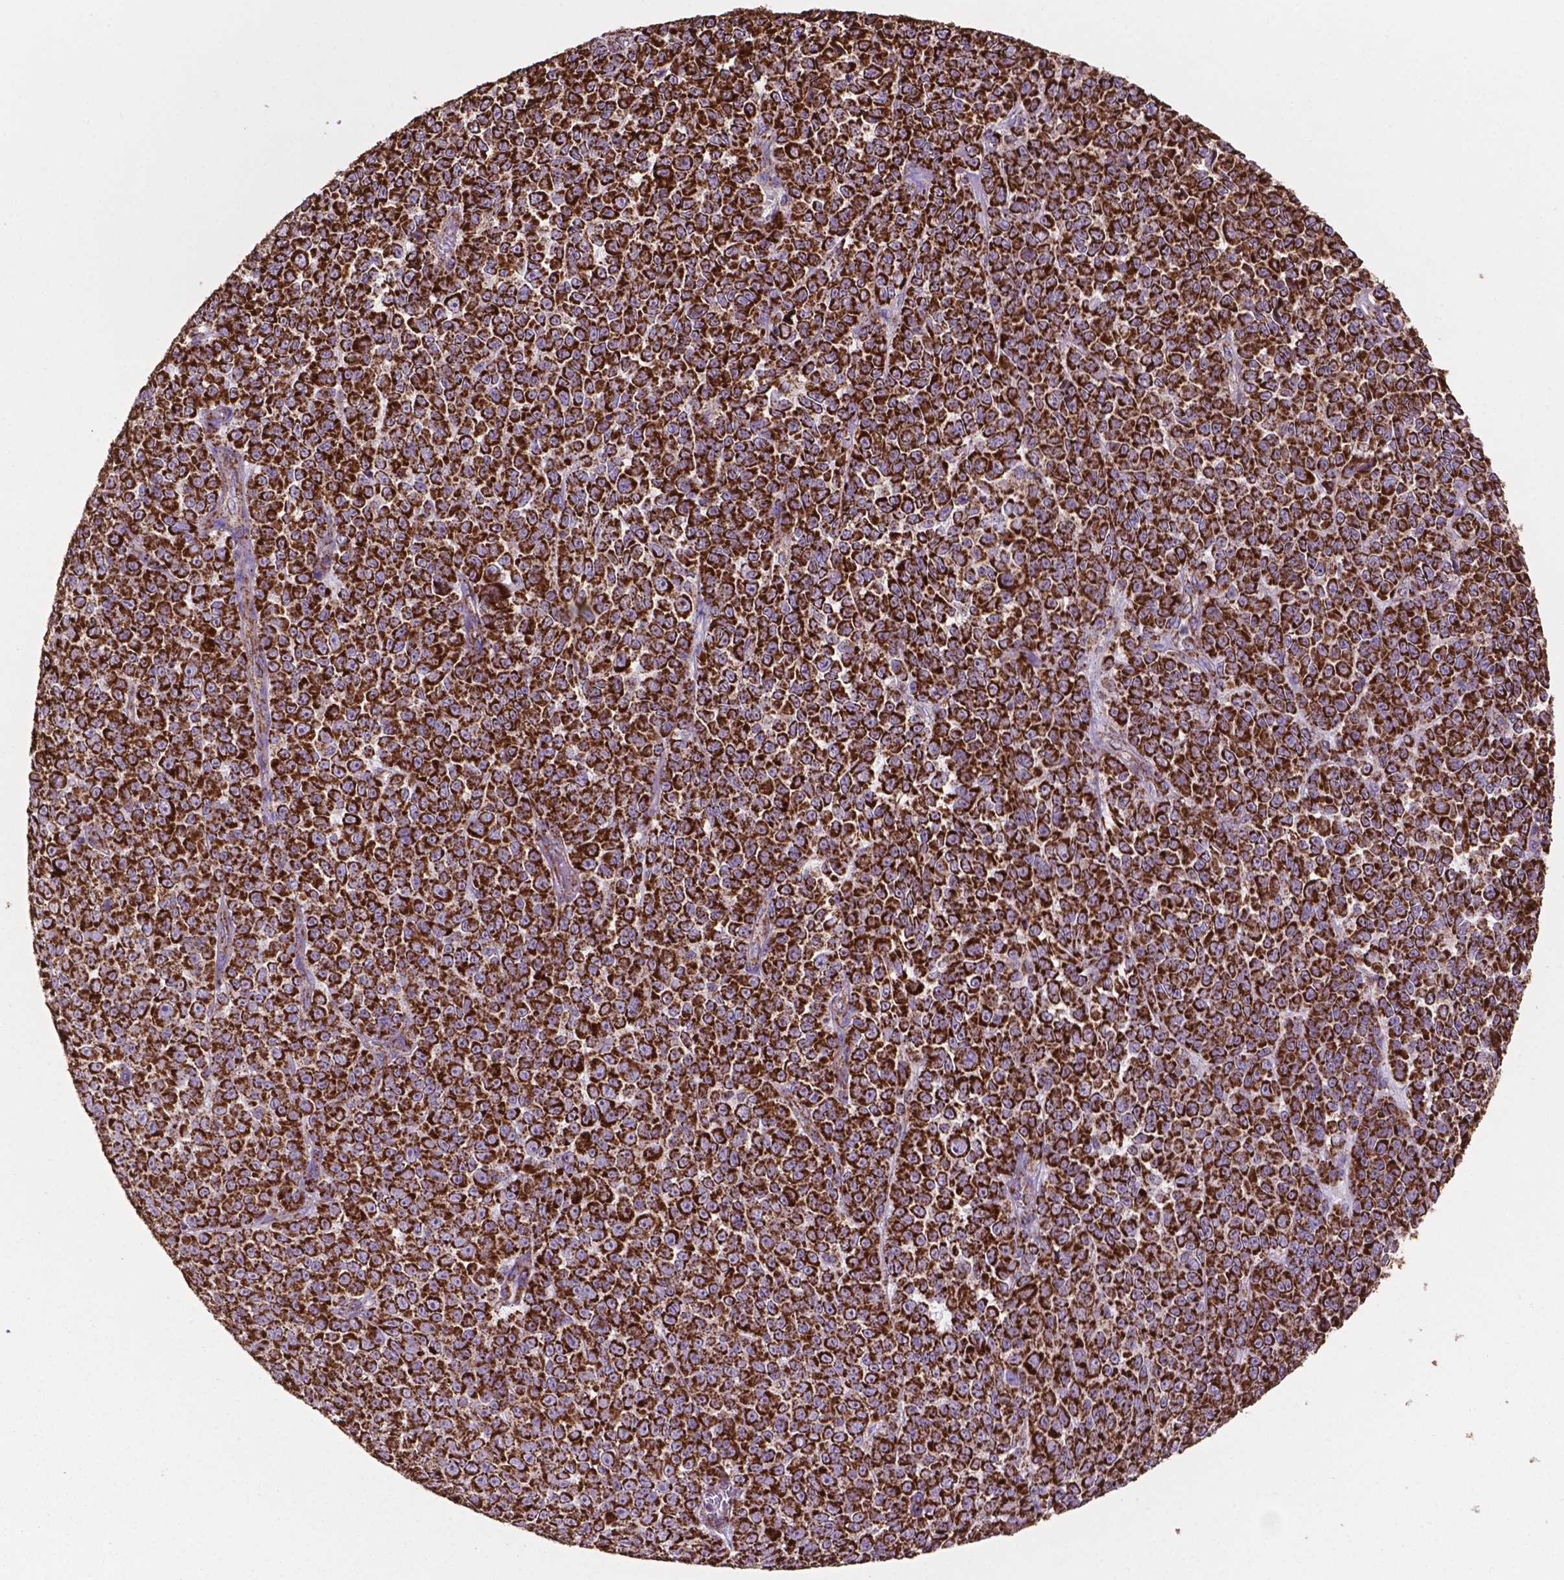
{"staining": {"intensity": "strong", "quantity": ">75%", "location": "cytoplasmic/membranous"}, "tissue": "melanoma", "cell_type": "Tumor cells", "image_type": "cancer", "snomed": [{"axis": "morphology", "description": "Malignant melanoma, NOS"}, {"axis": "topography", "description": "Skin"}], "caption": "Melanoma stained with immunohistochemistry reveals strong cytoplasmic/membranous staining in approximately >75% of tumor cells.", "gene": "HSPD1", "patient": {"sex": "female", "age": 95}}